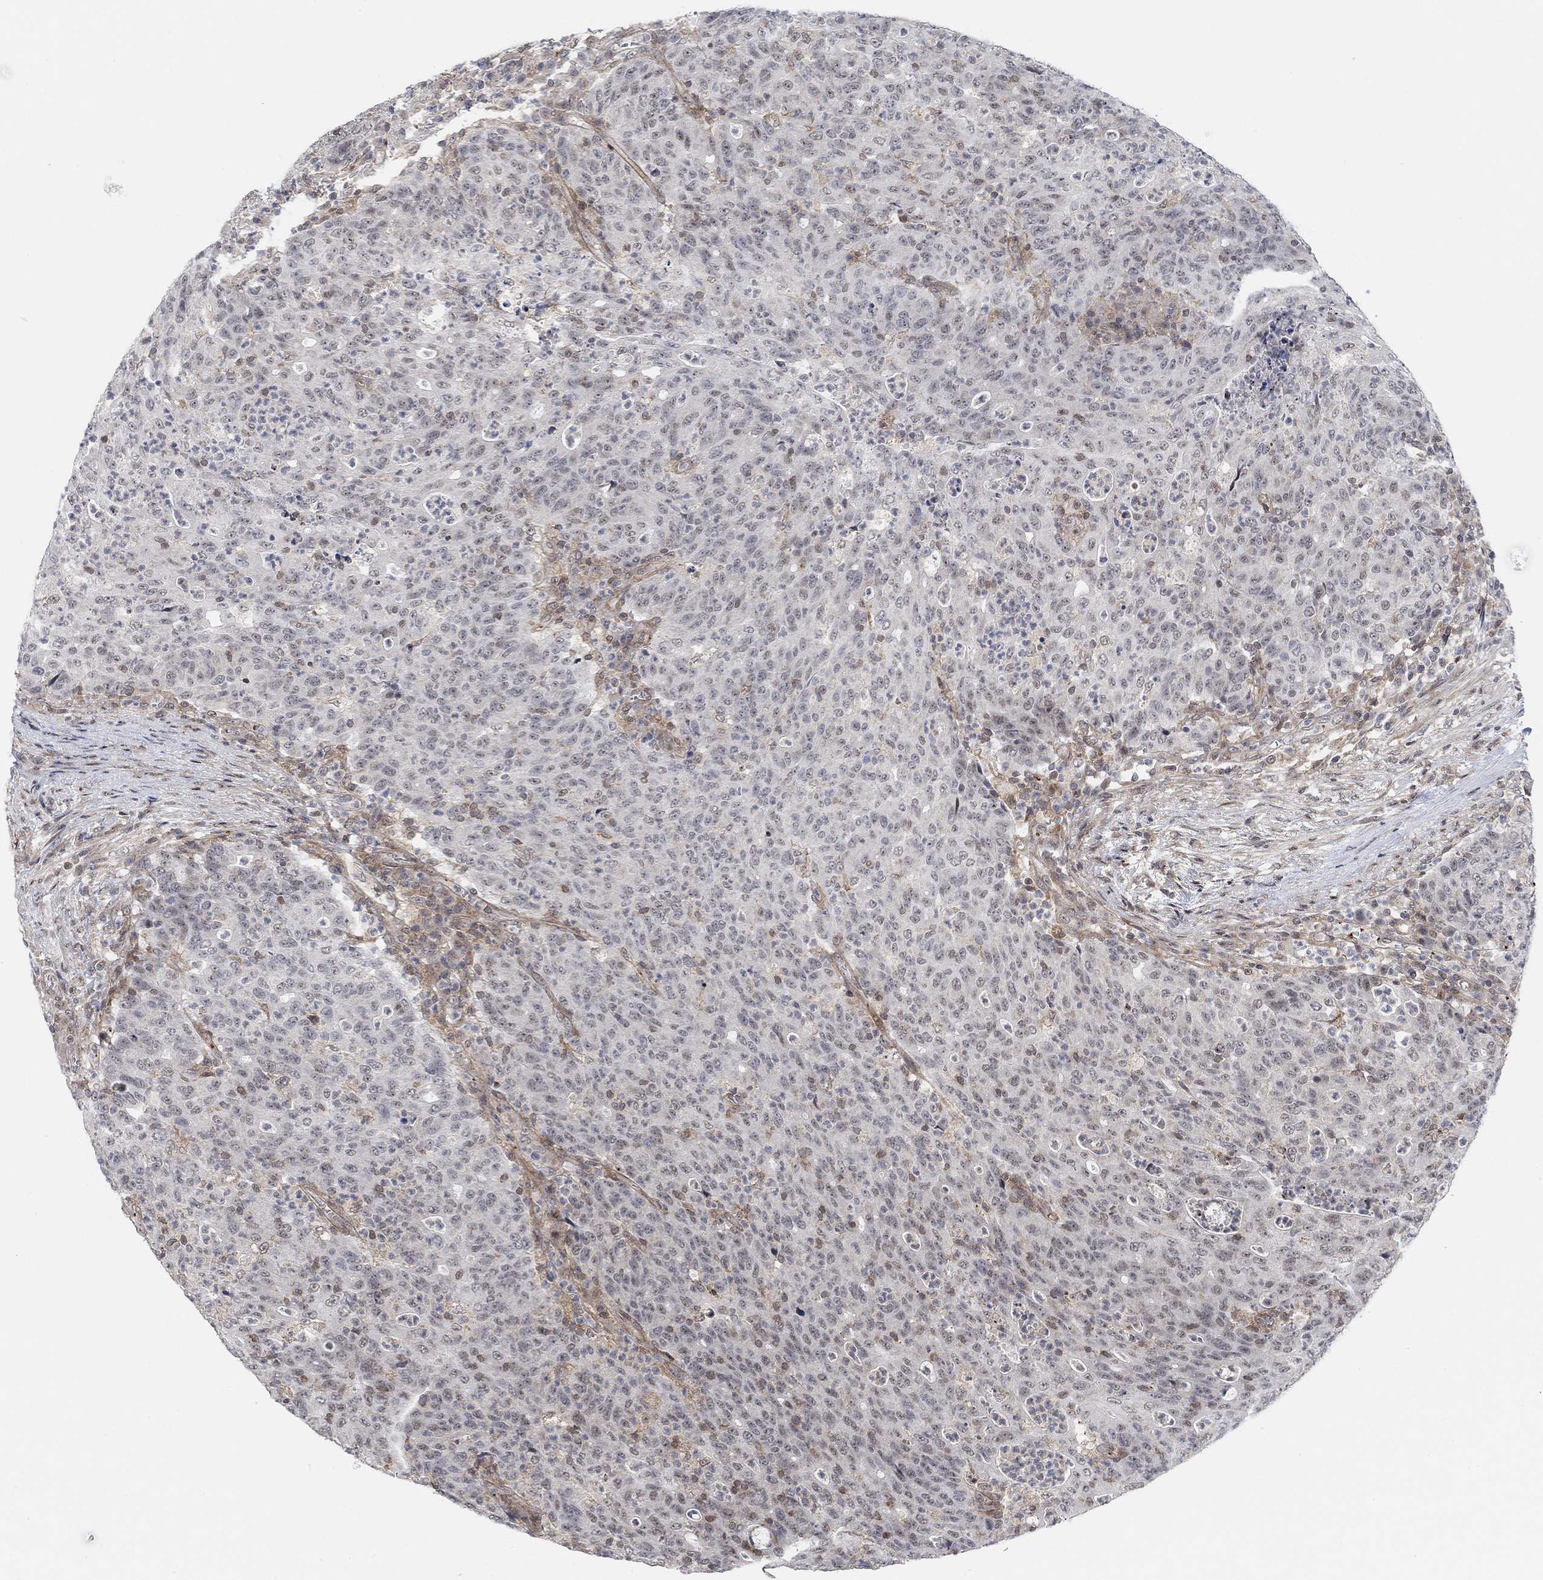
{"staining": {"intensity": "weak", "quantity": ">75%", "location": "nuclear"}, "tissue": "colorectal cancer", "cell_type": "Tumor cells", "image_type": "cancer", "snomed": [{"axis": "morphology", "description": "Adenocarcinoma, NOS"}, {"axis": "topography", "description": "Colon"}], "caption": "The image exhibits staining of colorectal cancer (adenocarcinoma), revealing weak nuclear protein positivity (brown color) within tumor cells.", "gene": "PWWP2B", "patient": {"sex": "male", "age": 70}}